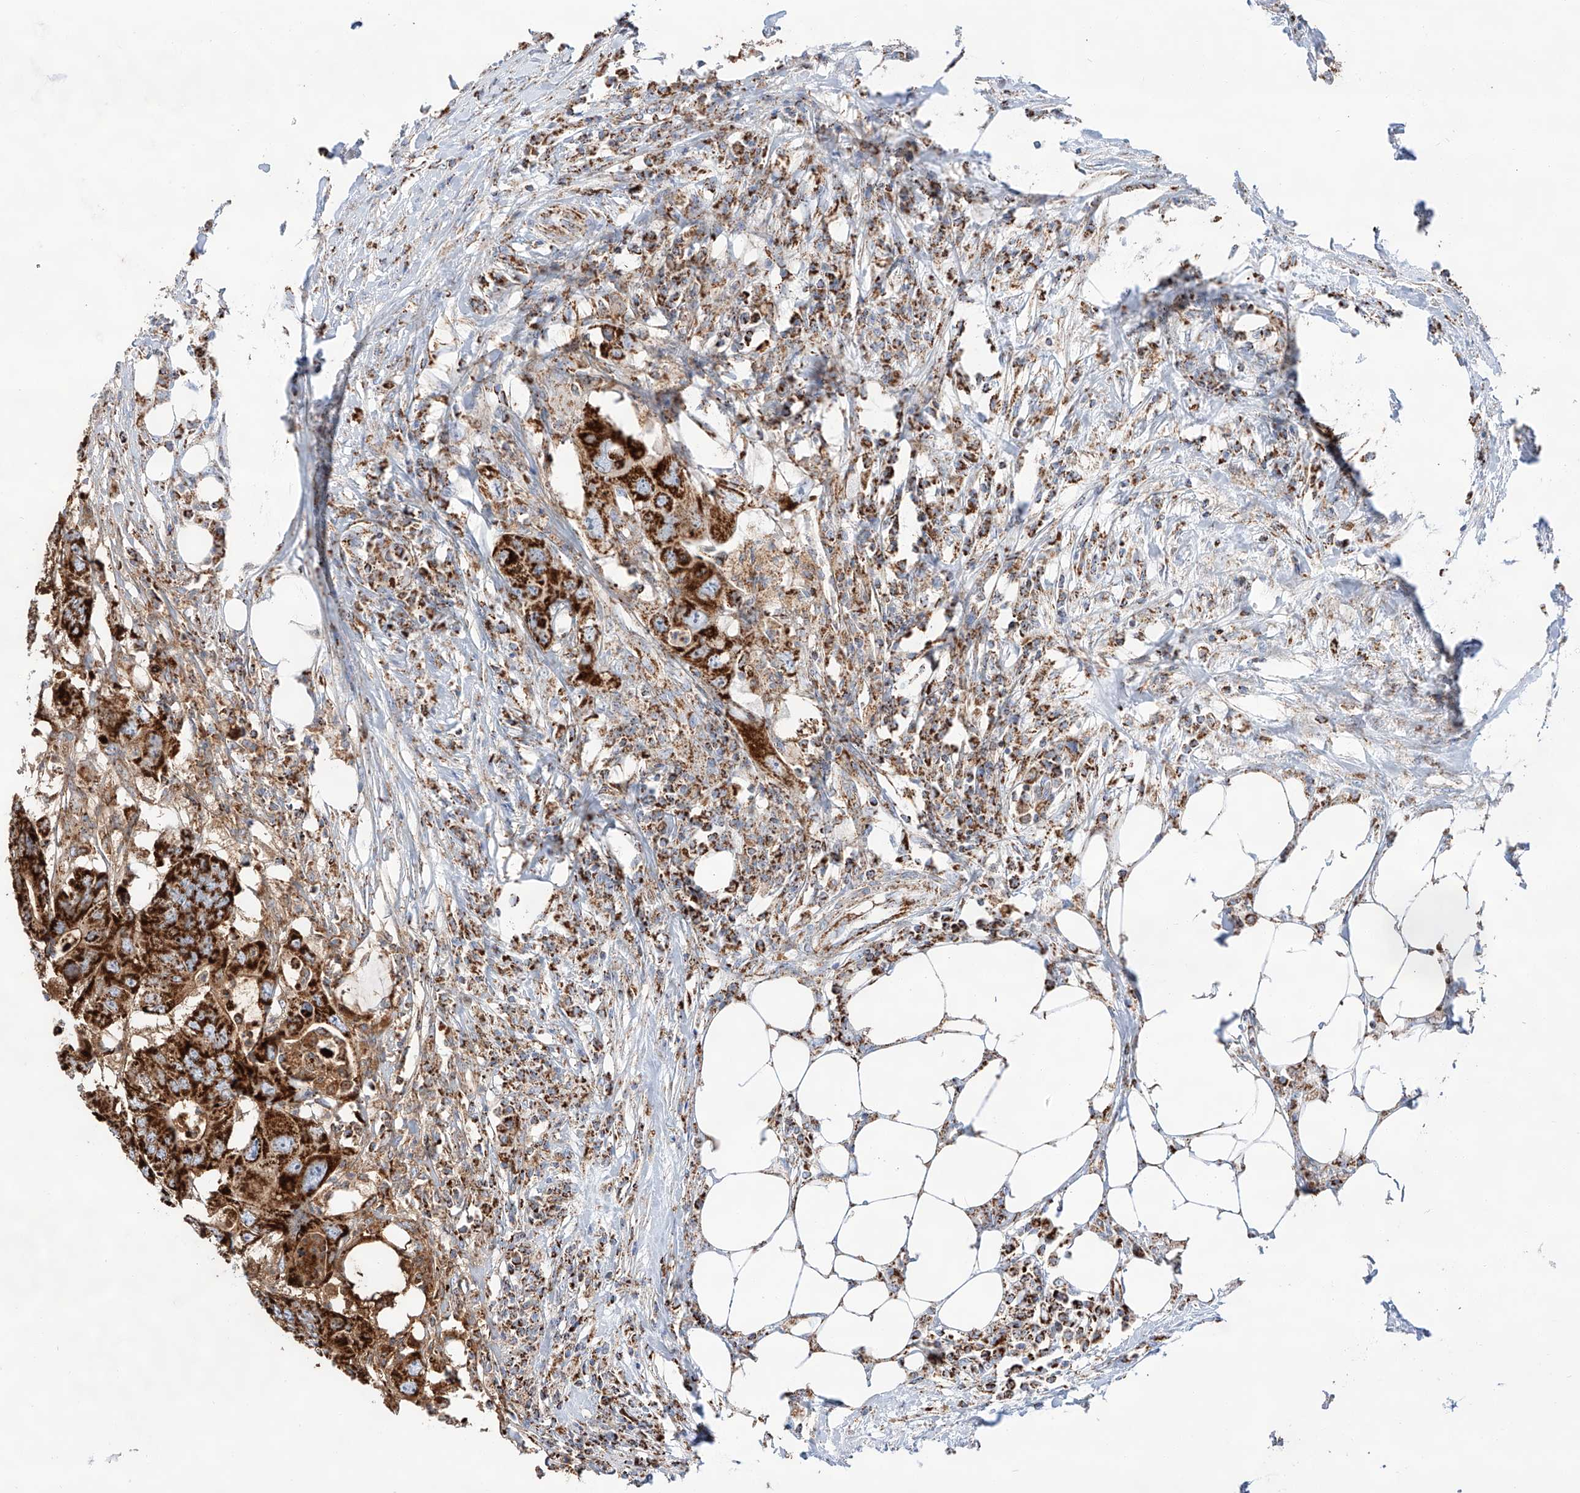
{"staining": {"intensity": "strong", "quantity": ">75%", "location": "cytoplasmic/membranous"}, "tissue": "colorectal cancer", "cell_type": "Tumor cells", "image_type": "cancer", "snomed": [{"axis": "morphology", "description": "Adenocarcinoma, NOS"}, {"axis": "topography", "description": "Colon"}], "caption": "DAB immunohistochemical staining of human colorectal cancer displays strong cytoplasmic/membranous protein staining in about >75% of tumor cells.", "gene": "TTC27", "patient": {"sex": "male", "age": 71}}